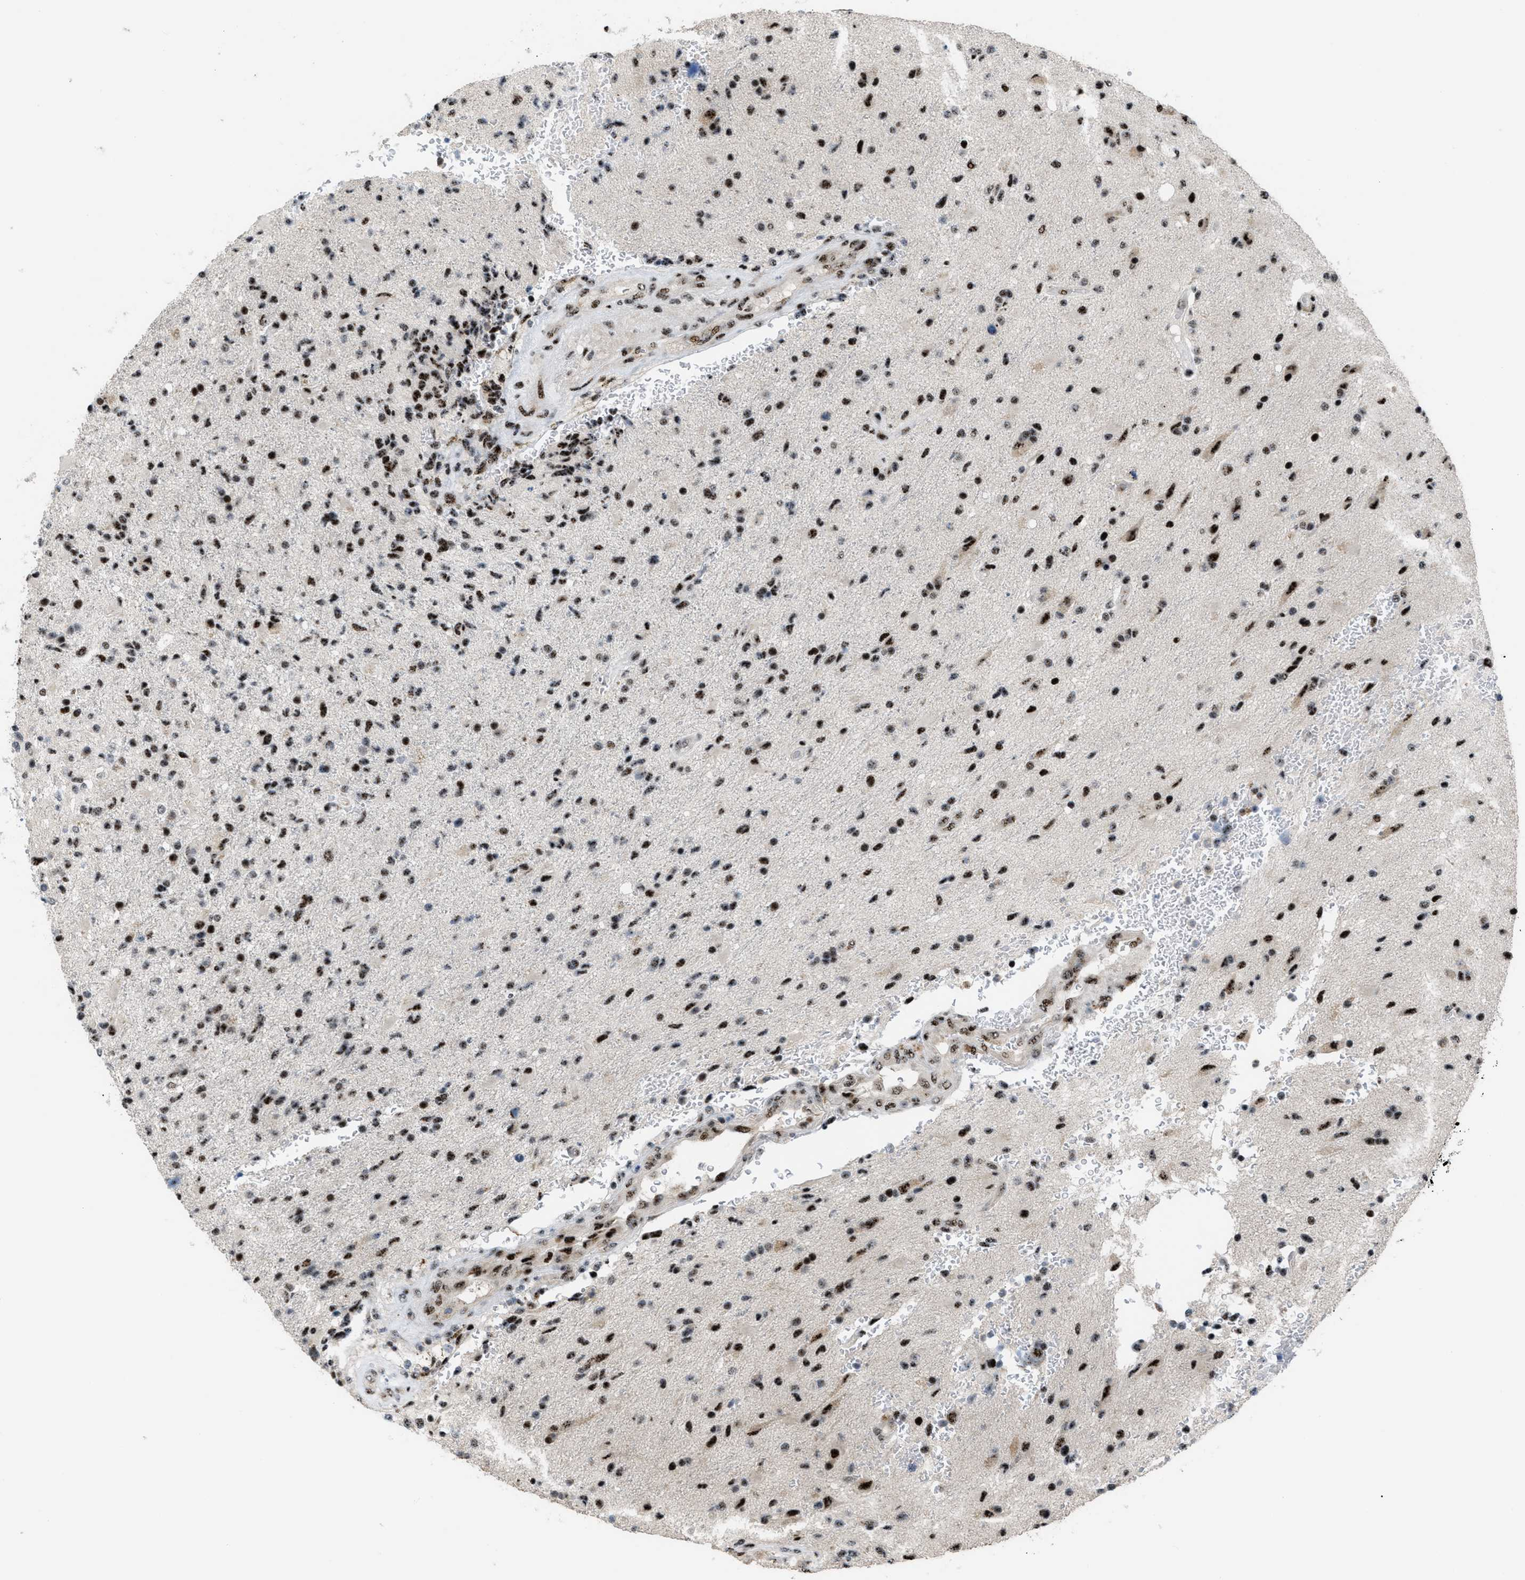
{"staining": {"intensity": "strong", "quantity": ">75%", "location": "nuclear"}, "tissue": "glioma", "cell_type": "Tumor cells", "image_type": "cancer", "snomed": [{"axis": "morphology", "description": "Glioma, malignant, High grade"}, {"axis": "topography", "description": "Brain"}], "caption": "Immunohistochemistry of glioma exhibits high levels of strong nuclear positivity in approximately >75% of tumor cells. Immunohistochemistry (ihc) stains the protein of interest in brown and the nuclei are stained blue.", "gene": "CDR2", "patient": {"sex": "male", "age": 72}}